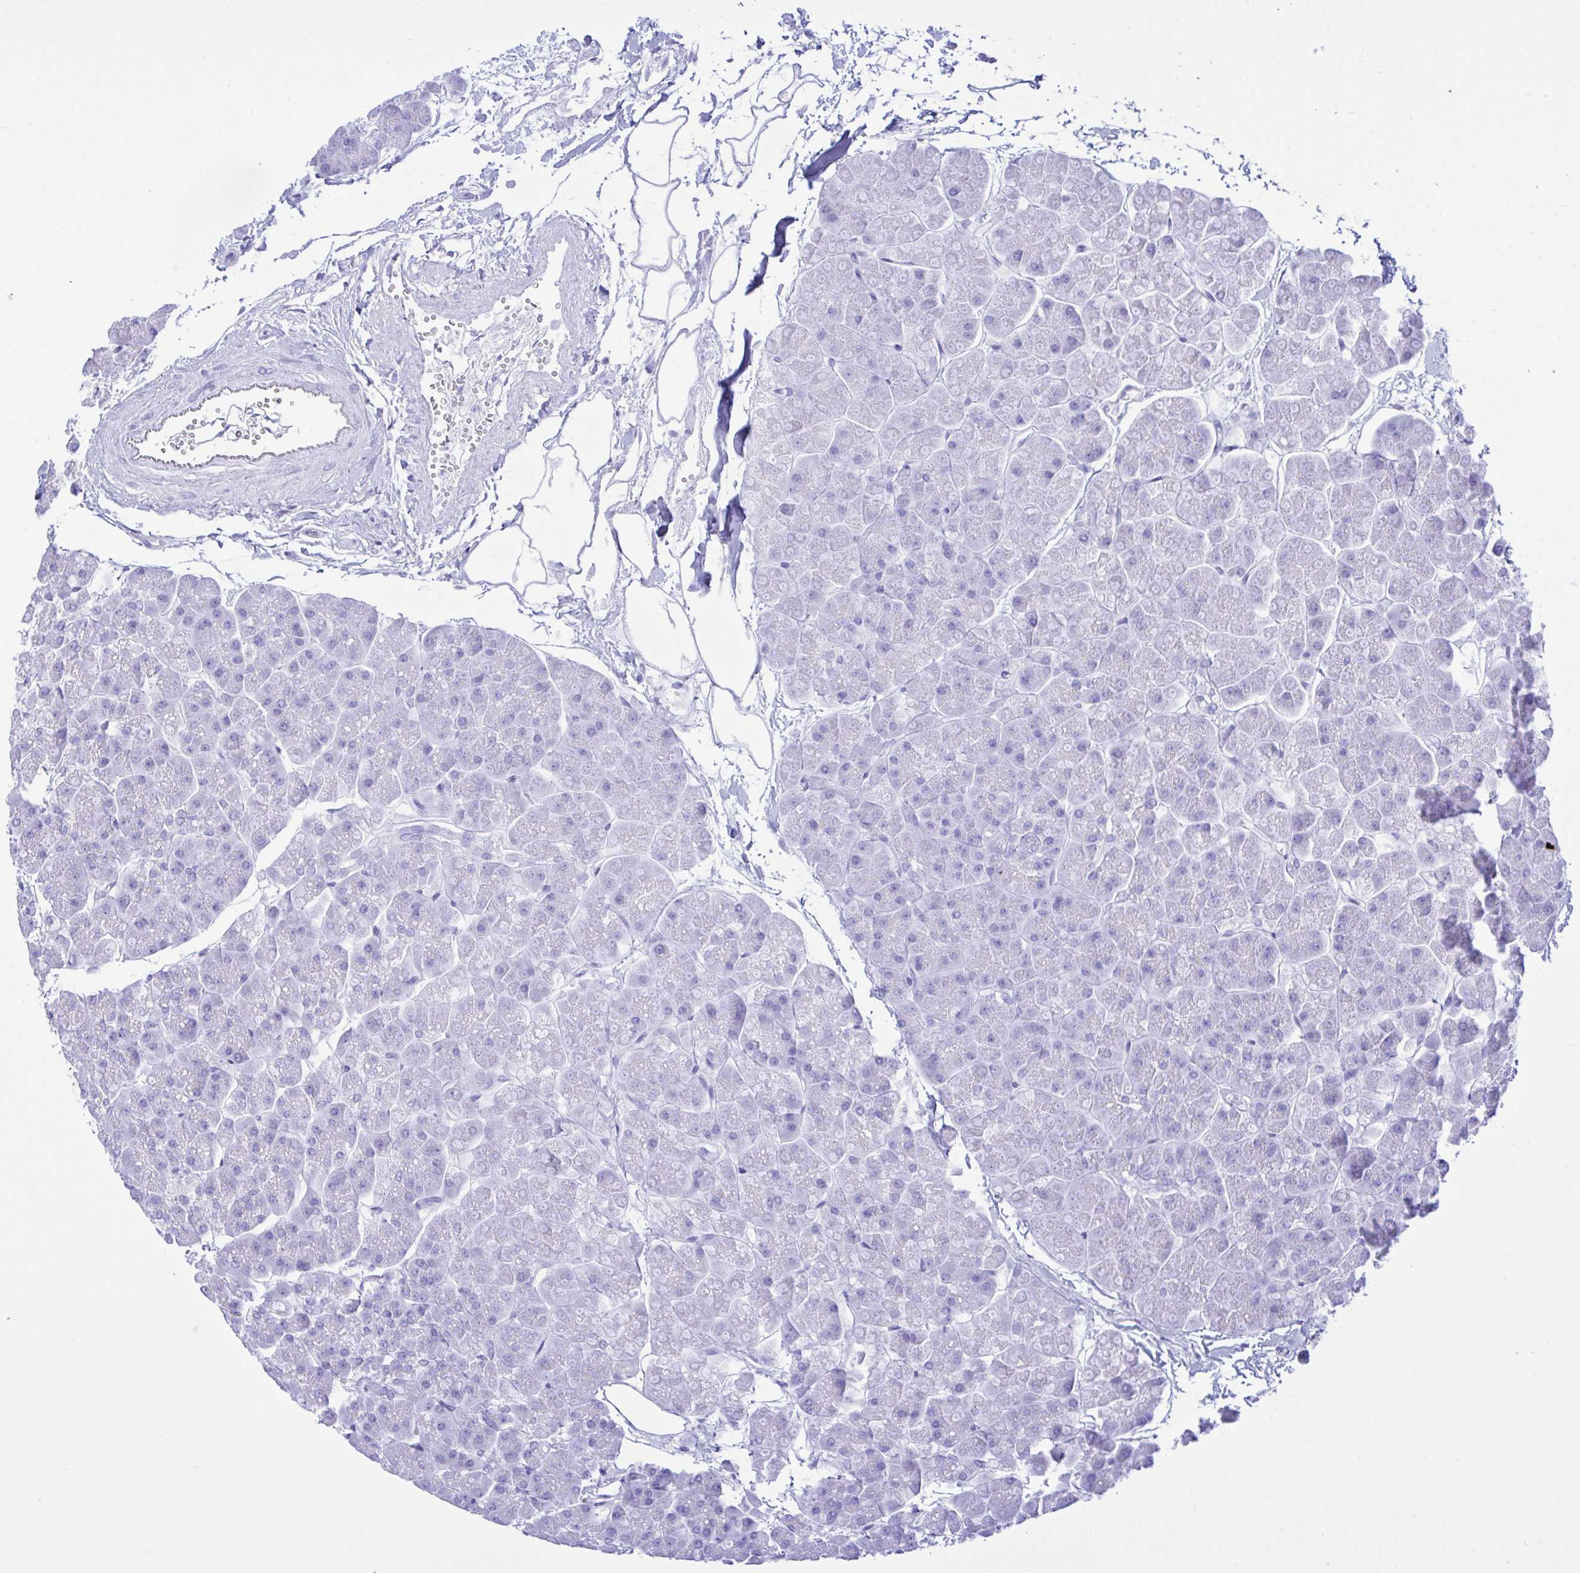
{"staining": {"intensity": "negative", "quantity": "none", "location": "none"}, "tissue": "pancreas", "cell_type": "Exocrine glandular cells", "image_type": "normal", "snomed": [{"axis": "morphology", "description": "Normal tissue, NOS"}, {"axis": "topography", "description": "Pancreas"}, {"axis": "topography", "description": "Peripheral nerve tissue"}], "caption": "Image shows no significant protein staining in exocrine glandular cells of benign pancreas.", "gene": "SELENOV", "patient": {"sex": "male", "age": 54}}